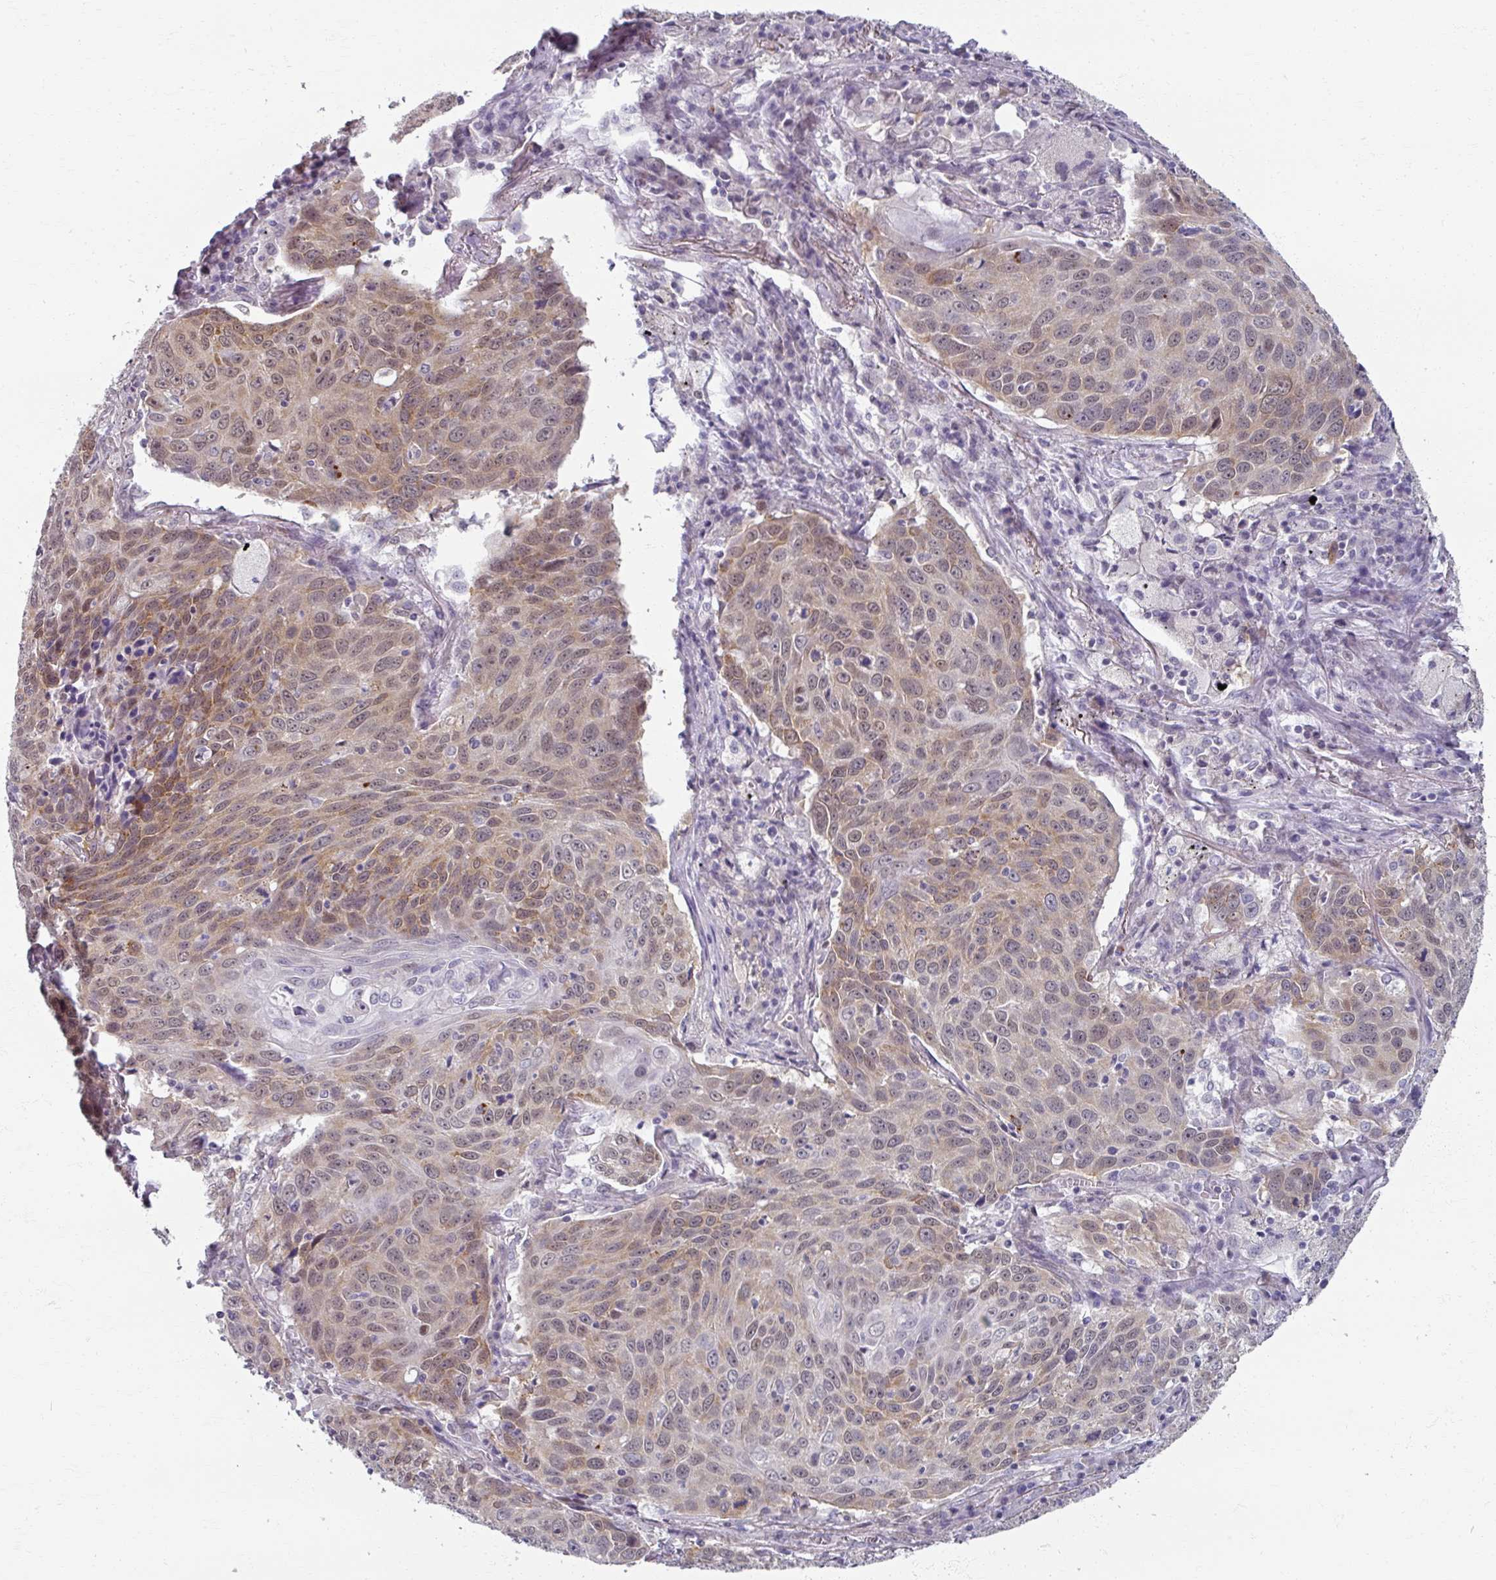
{"staining": {"intensity": "moderate", "quantity": "25%-75%", "location": "cytoplasmic/membranous,nuclear"}, "tissue": "lung cancer", "cell_type": "Tumor cells", "image_type": "cancer", "snomed": [{"axis": "morphology", "description": "Squamous cell carcinoma, NOS"}, {"axis": "topography", "description": "Lung"}], "caption": "Squamous cell carcinoma (lung) stained with a protein marker reveals moderate staining in tumor cells.", "gene": "RIPOR3", "patient": {"sex": "male", "age": 78}}